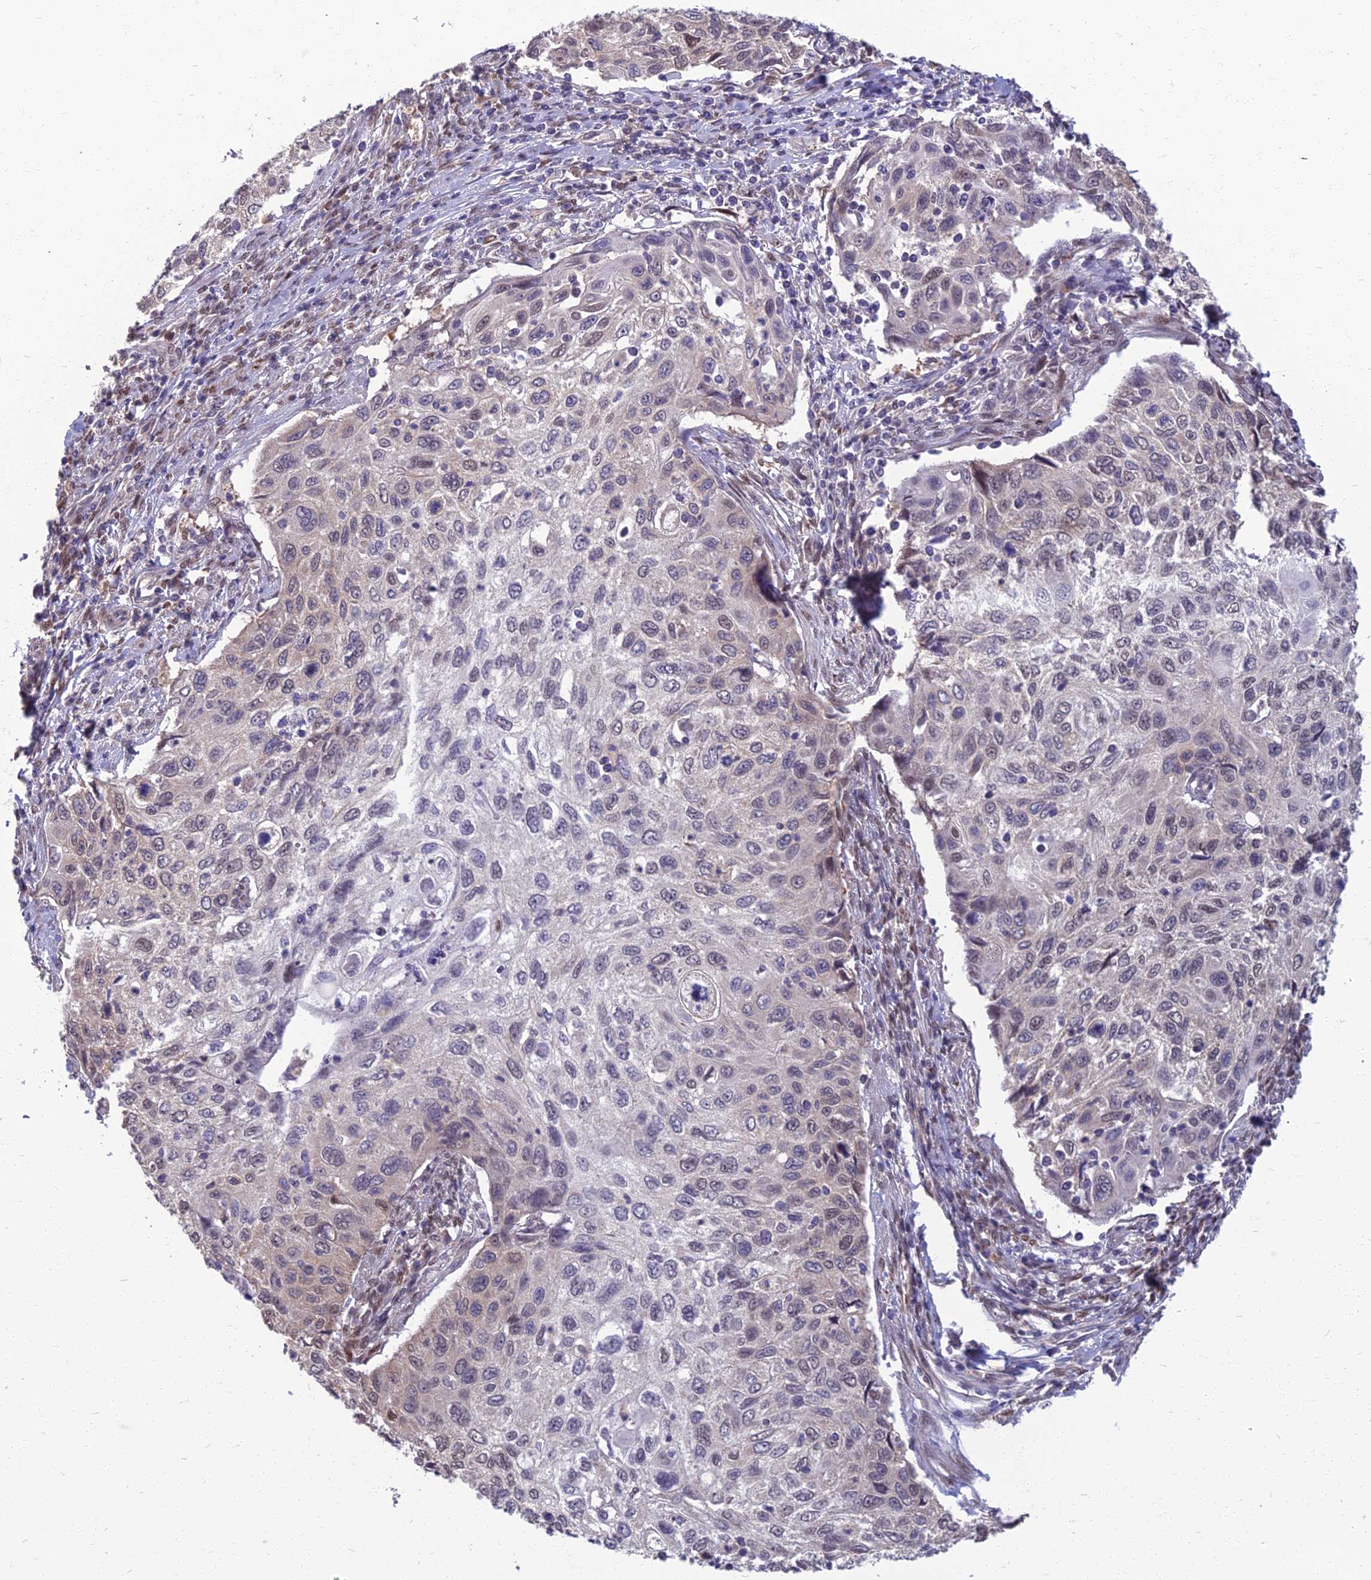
{"staining": {"intensity": "weak", "quantity": "<25%", "location": "nuclear"}, "tissue": "cervical cancer", "cell_type": "Tumor cells", "image_type": "cancer", "snomed": [{"axis": "morphology", "description": "Squamous cell carcinoma, NOS"}, {"axis": "topography", "description": "Cervix"}], "caption": "The micrograph shows no significant staining in tumor cells of cervical cancer.", "gene": "NR4A3", "patient": {"sex": "female", "age": 70}}